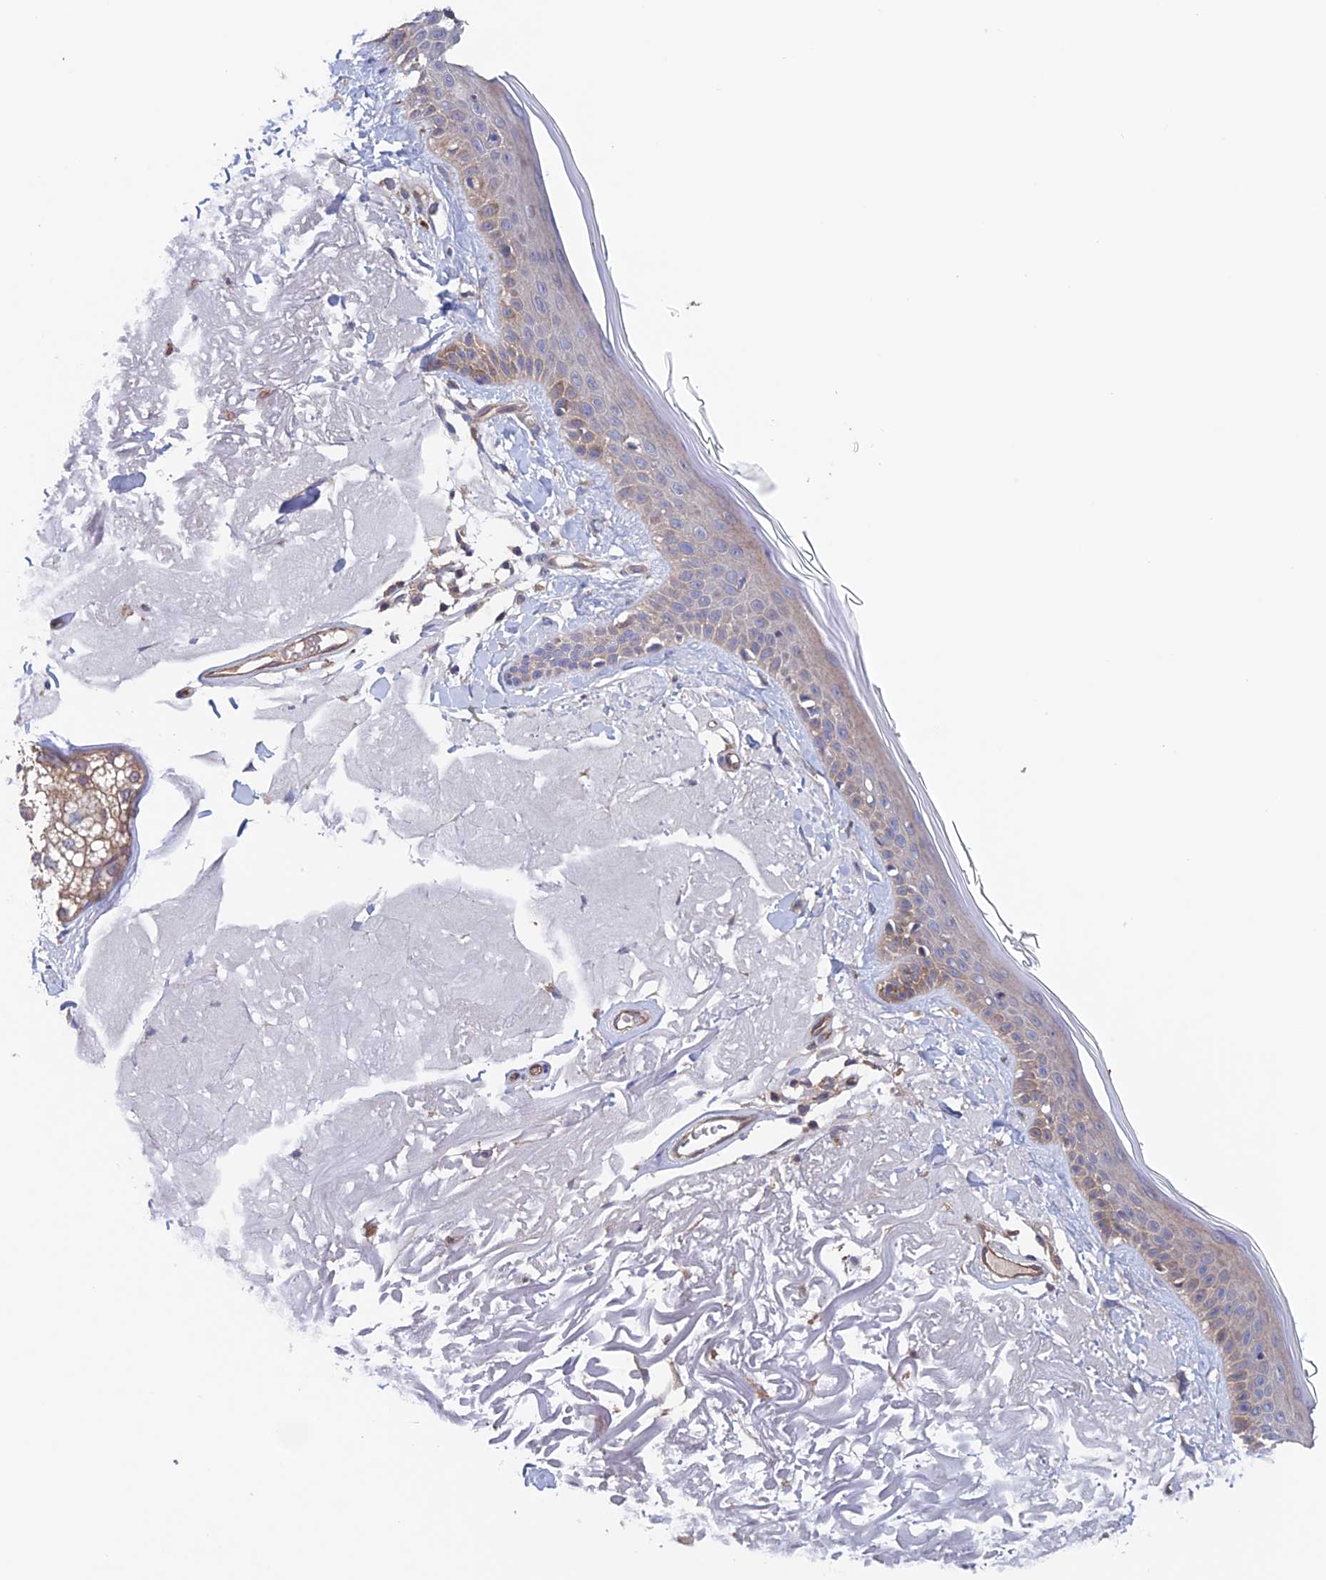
{"staining": {"intensity": "negative", "quantity": "none", "location": "none"}, "tissue": "skin", "cell_type": "Fibroblasts", "image_type": "normal", "snomed": [{"axis": "morphology", "description": "Normal tissue, NOS"}, {"axis": "topography", "description": "Skin"}, {"axis": "topography", "description": "Skeletal muscle"}], "caption": "Fibroblasts are negative for protein expression in benign human skin. The staining is performed using DAB brown chromogen with nuclei counter-stained in using hematoxylin.", "gene": "NUDT16L1", "patient": {"sex": "male", "age": 83}}